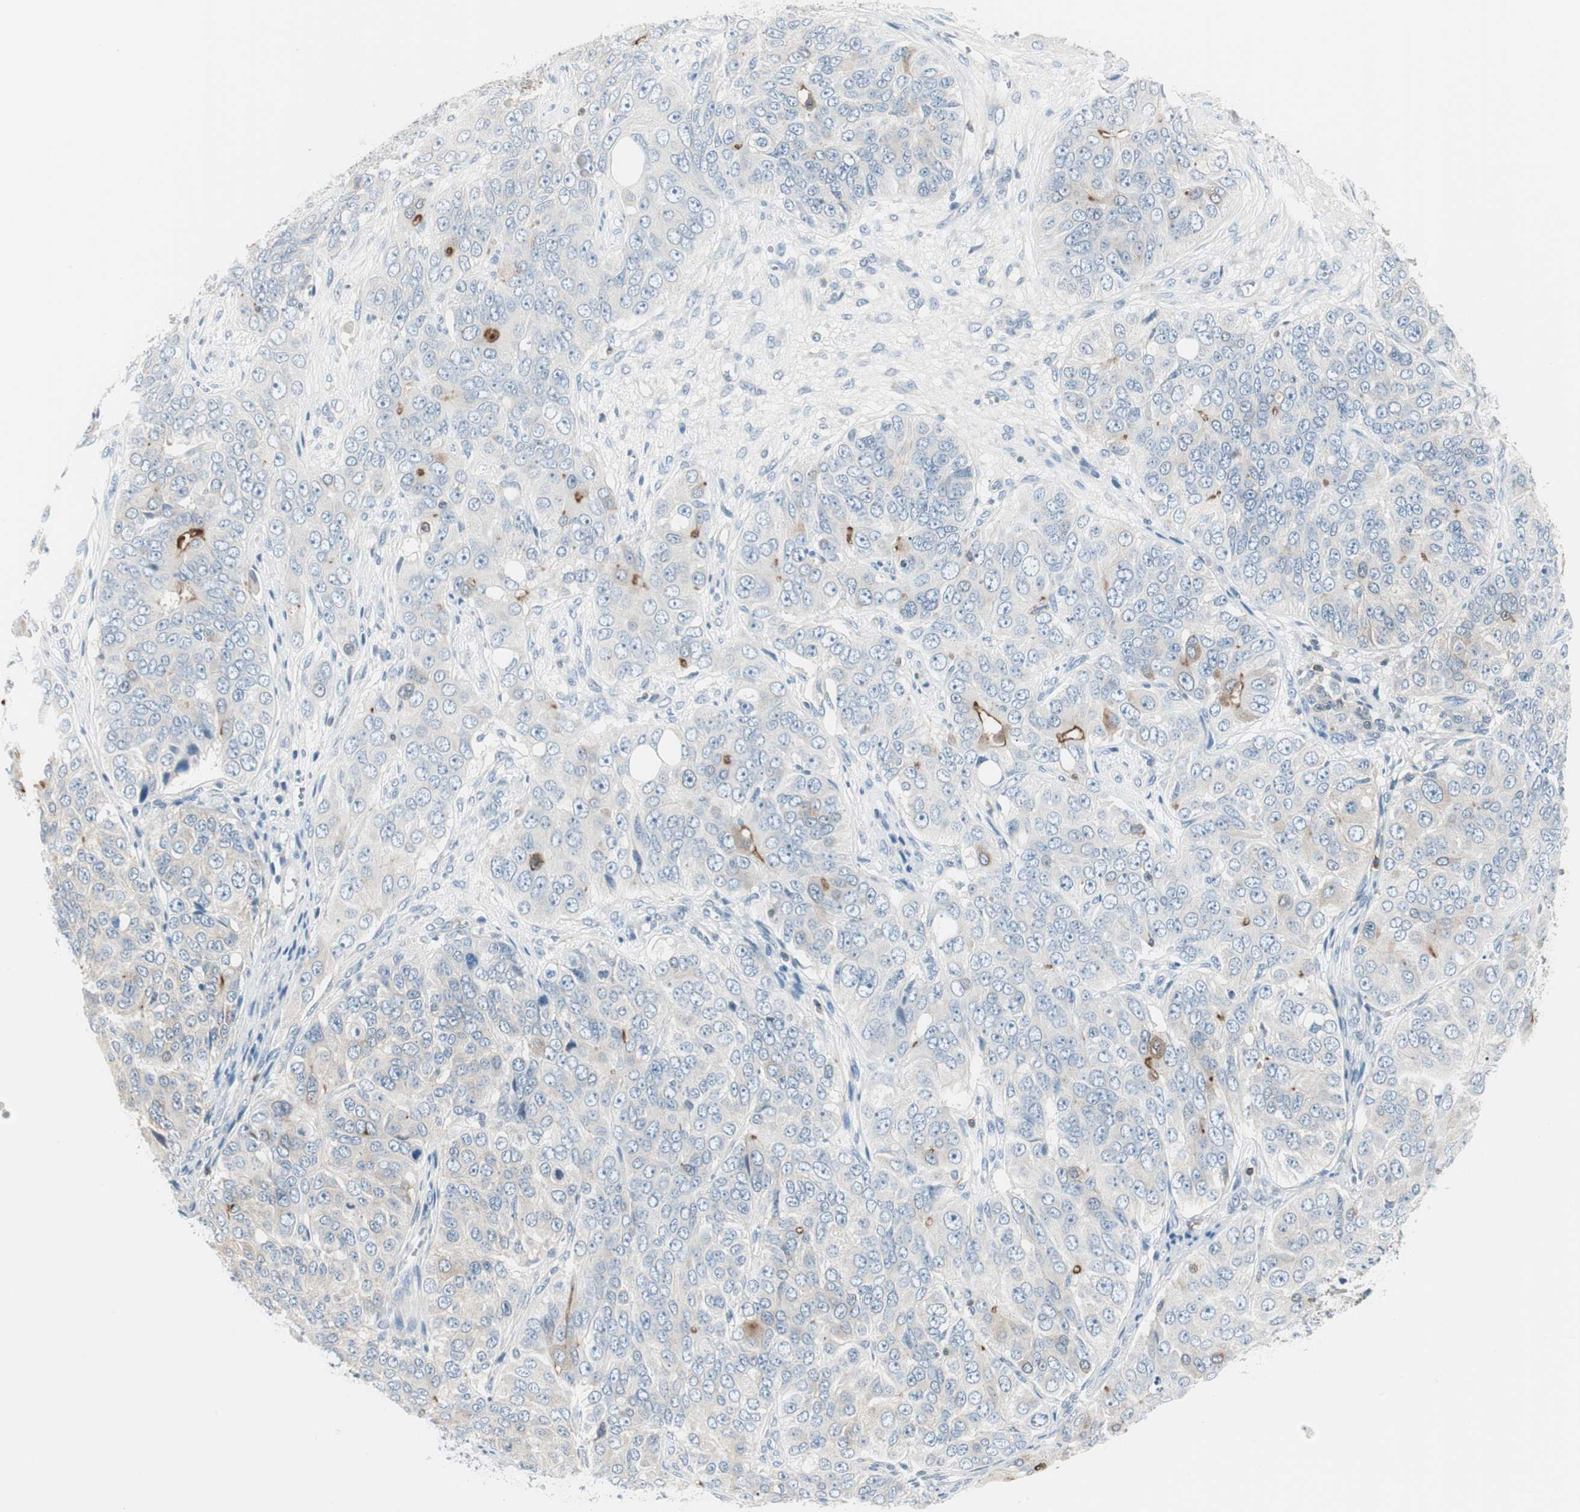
{"staining": {"intensity": "weak", "quantity": "<25%", "location": "cytoplasmic/membranous"}, "tissue": "ovarian cancer", "cell_type": "Tumor cells", "image_type": "cancer", "snomed": [{"axis": "morphology", "description": "Carcinoma, endometroid"}, {"axis": "topography", "description": "Ovary"}], "caption": "Immunohistochemistry (IHC) photomicrograph of ovarian endometroid carcinoma stained for a protein (brown), which shows no positivity in tumor cells.", "gene": "SLC9A3R1", "patient": {"sex": "female", "age": 51}}